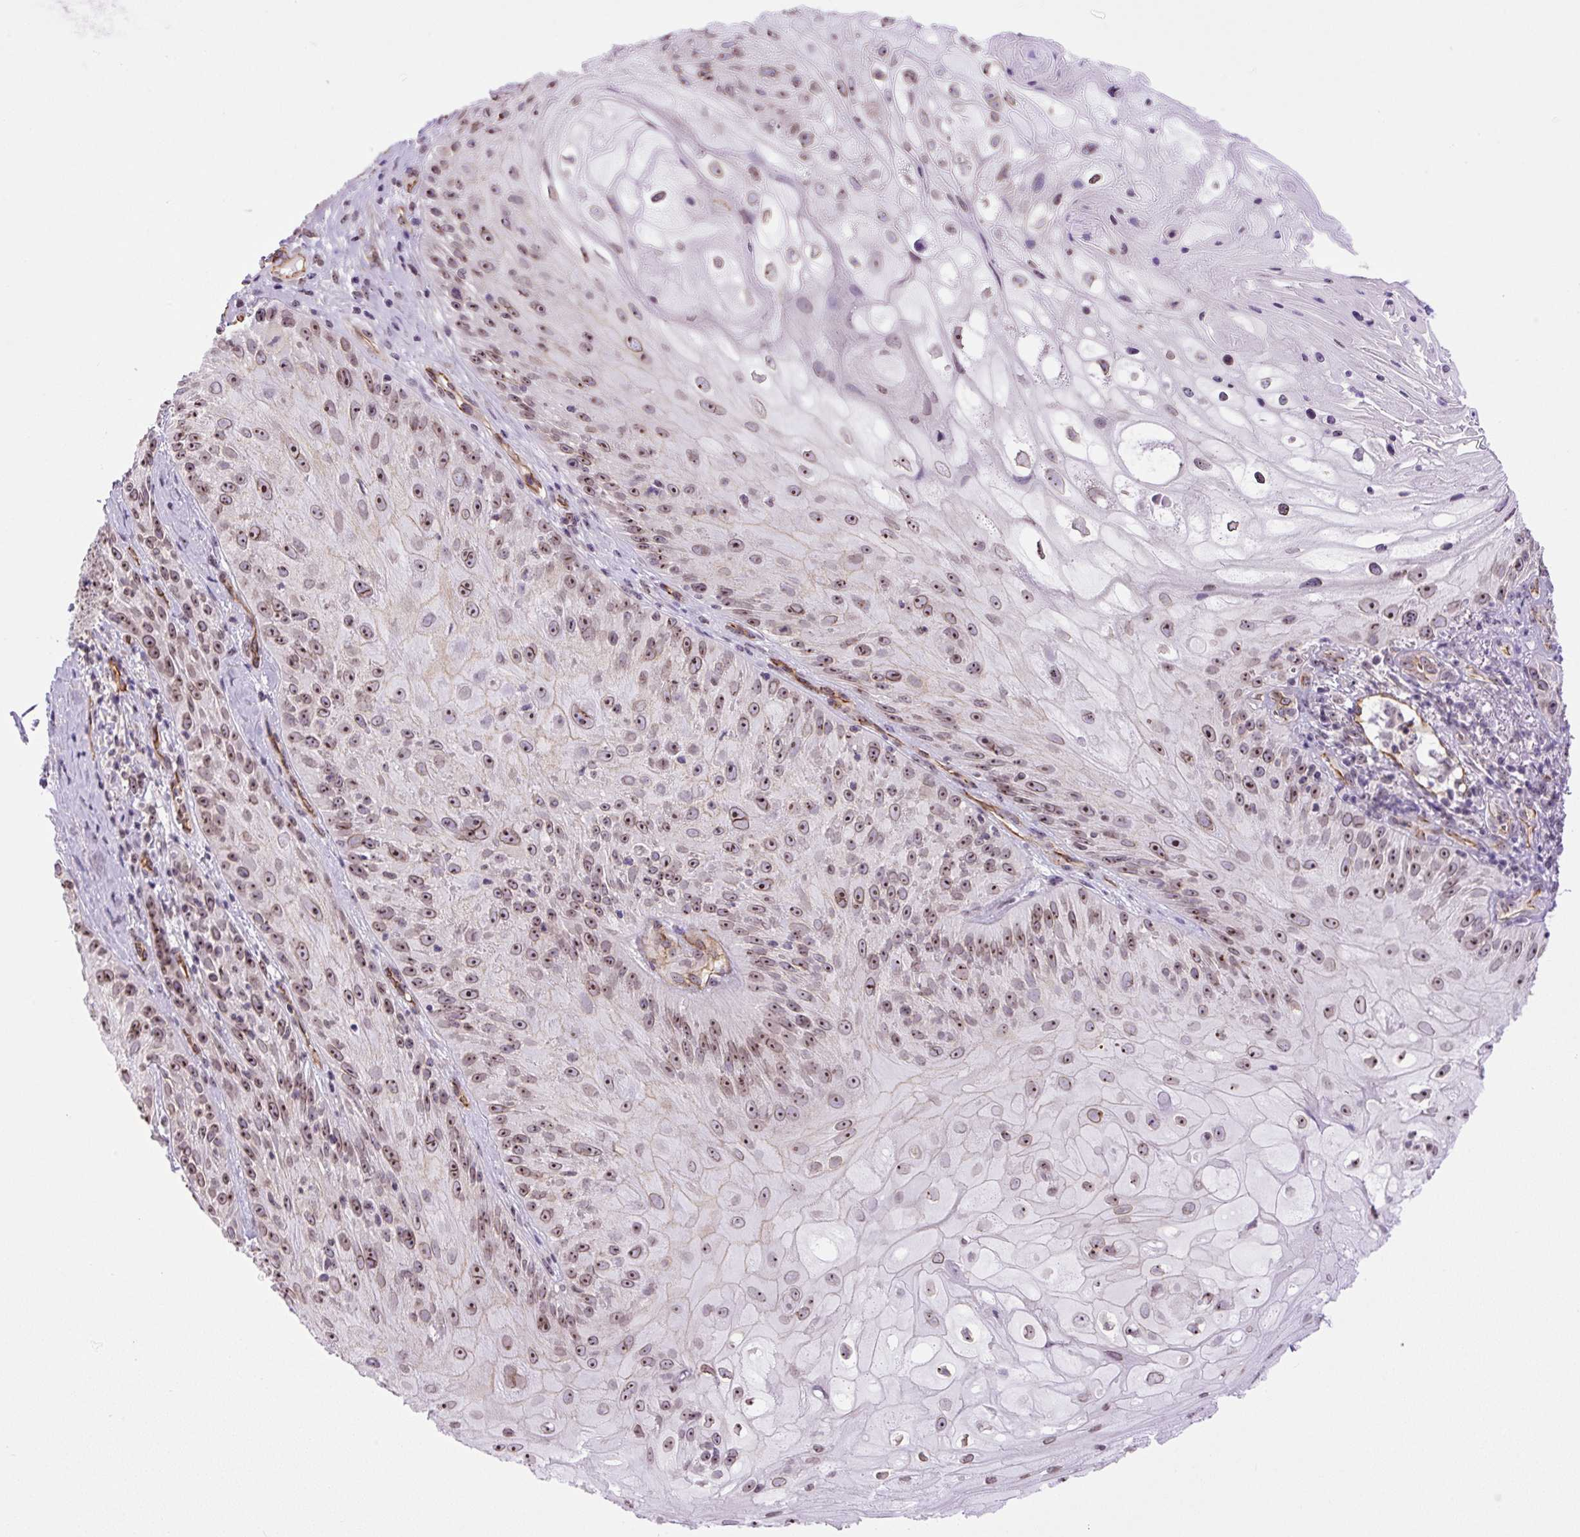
{"staining": {"intensity": "moderate", "quantity": ">75%", "location": "nuclear"}, "tissue": "skin cancer", "cell_type": "Tumor cells", "image_type": "cancer", "snomed": [{"axis": "morphology", "description": "Squamous cell carcinoma, NOS"}, {"axis": "topography", "description": "Skin"}, {"axis": "topography", "description": "Vulva"}], "caption": "Immunohistochemistry (IHC) staining of skin cancer, which displays medium levels of moderate nuclear positivity in approximately >75% of tumor cells indicating moderate nuclear protein staining. The staining was performed using DAB (3,3'-diaminobenzidine) (brown) for protein detection and nuclei were counterstained in hematoxylin (blue).", "gene": "MYO5C", "patient": {"sex": "female", "age": 76}}